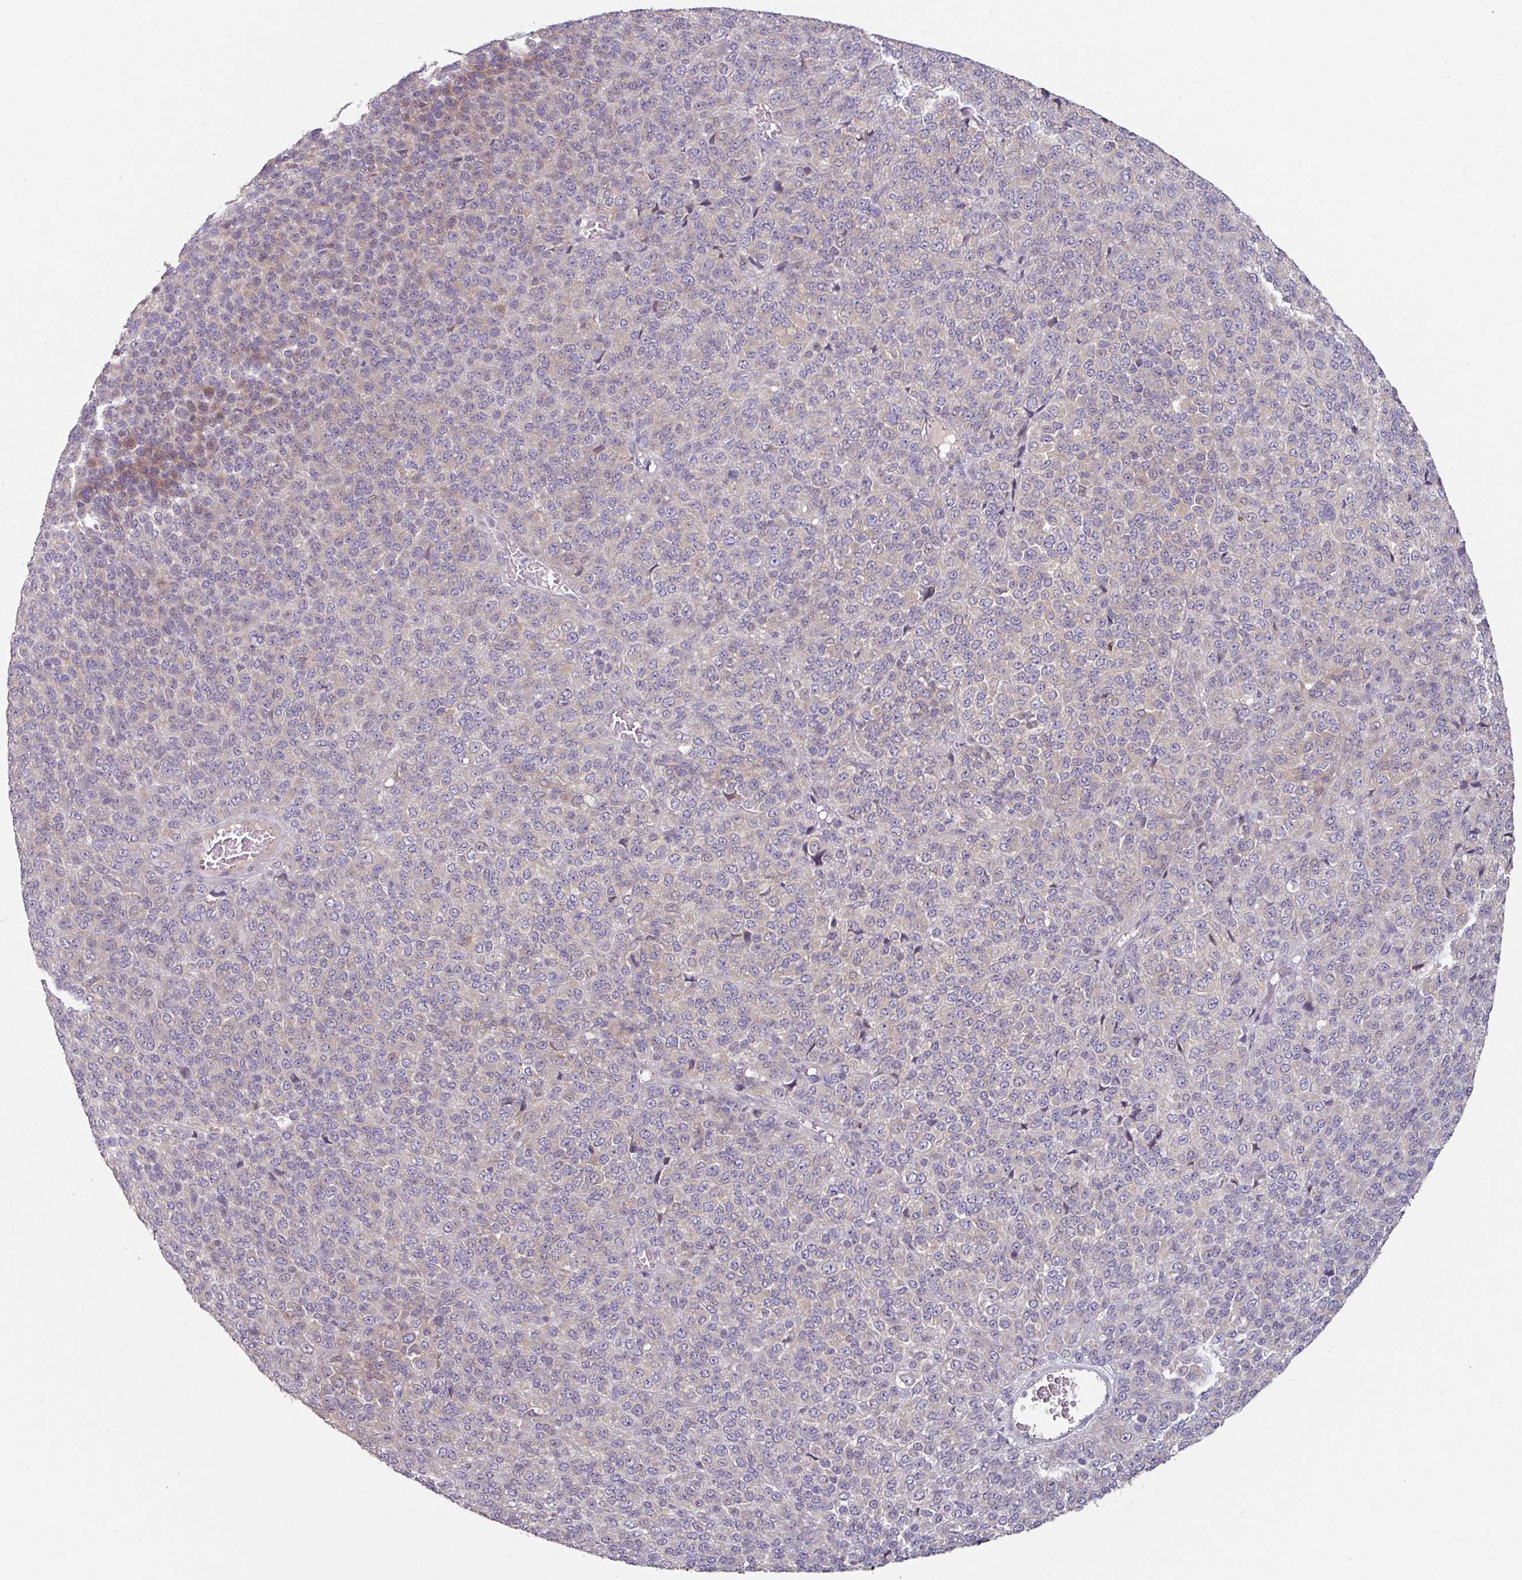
{"staining": {"intensity": "moderate", "quantity": "<25%", "location": "cytoplasmic/membranous"}, "tissue": "melanoma", "cell_type": "Tumor cells", "image_type": "cancer", "snomed": [{"axis": "morphology", "description": "Malignant melanoma, Metastatic site"}, {"axis": "topography", "description": "Brain"}], "caption": "The immunohistochemical stain shows moderate cytoplasmic/membranous staining in tumor cells of melanoma tissue.", "gene": "MTMR14", "patient": {"sex": "female", "age": 56}}